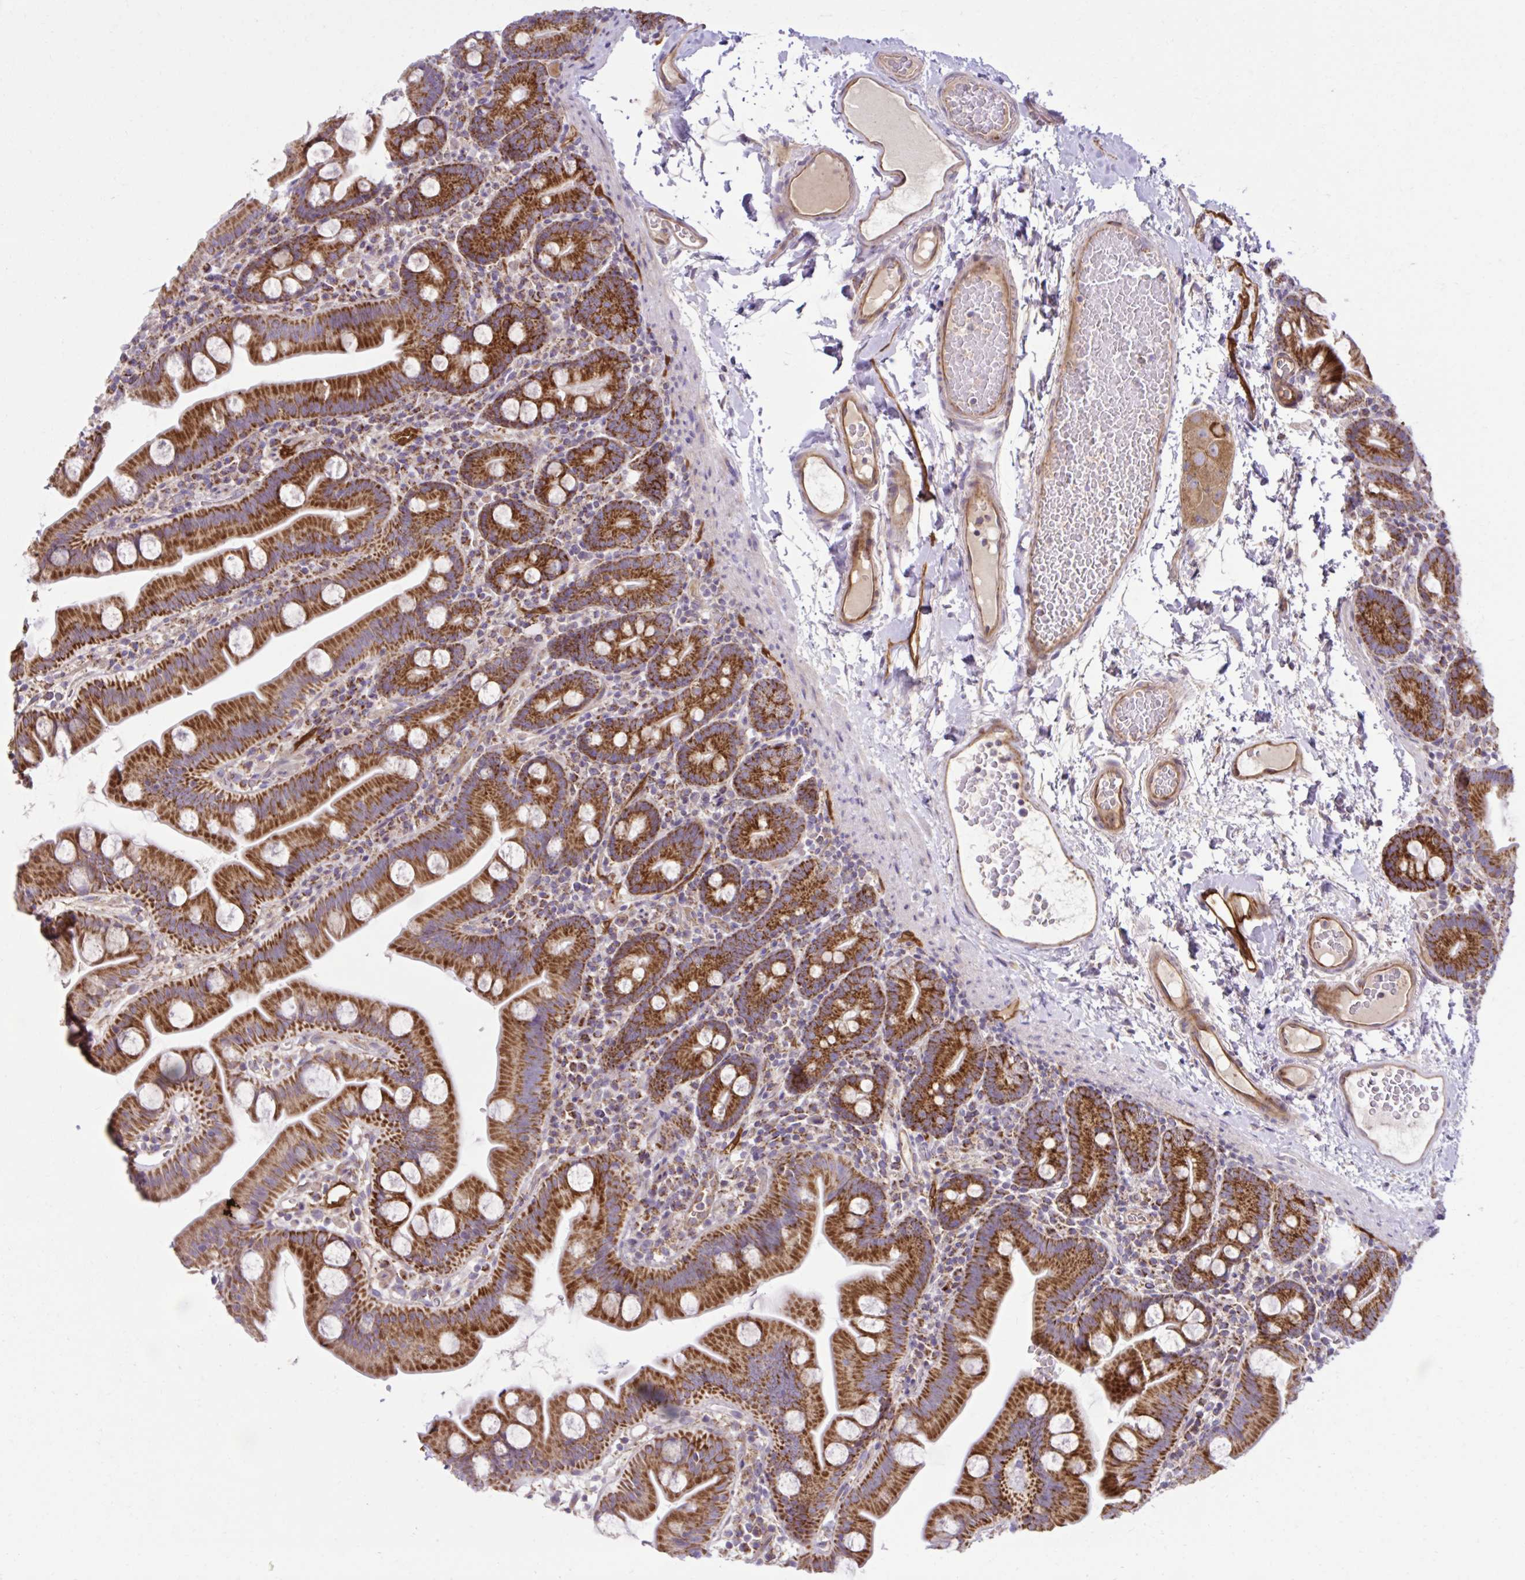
{"staining": {"intensity": "strong", "quantity": ">75%", "location": "cytoplasmic/membranous"}, "tissue": "small intestine", "cell_type": "Glandular cells", "image_type": "normal", "snomed": [{"axis": "morphology", "description": "Normal tissue, NOS"}, {"axis": "topography", "description": "Small intestine"}], "caption": "The image demonstrates staining of unremarkable small intestine, revealing strong cytoplasmic/membranous protein staining (brown color) within glandular cells. (brown staining indicates protein expression, while blue staining denotes nuclei).", "gene": "LIMS1", "patient": {"sex": "female", "age": 68}}